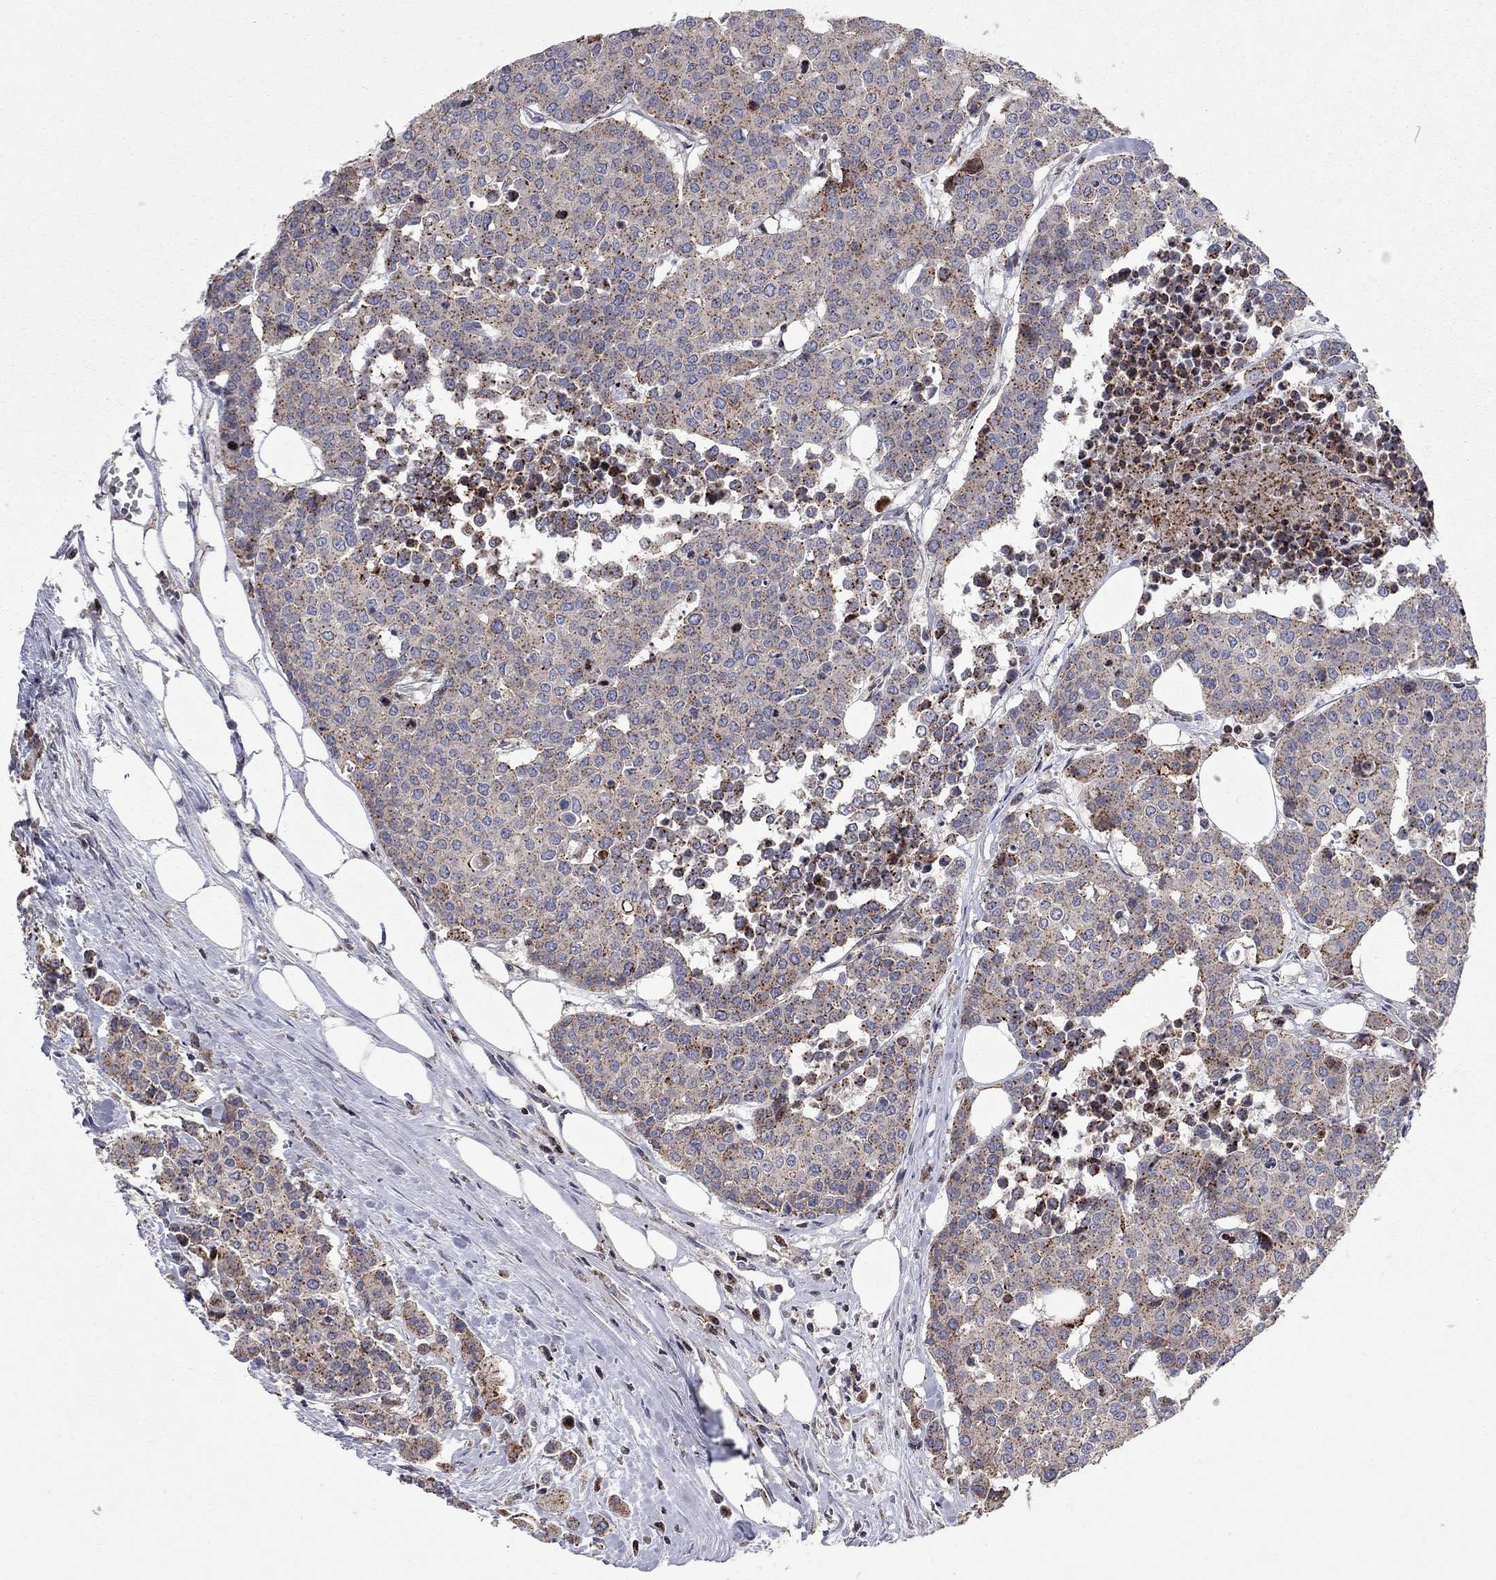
{"staining": {"intensity": "strong", "quantity": "25%-75%", "location": "cytoplasmic/membranous"}, "tissue": "carcinoid", "cell_type": "Tumor cells", "image_type": "cancer", "snomed": [{"axis": "morphology", "description": "Carcinoid, malignant, NOS"}, {"axis": "topography", "description": "Colon"}], "caption": "Carcinoid was stained to show a protein in brown. There is high levels of strong cytoplasmic/membranous positivity in about 25%-75% of tumor cells.", "gene": "ERN2", "patient": {"sex": "male", "age": 81}}